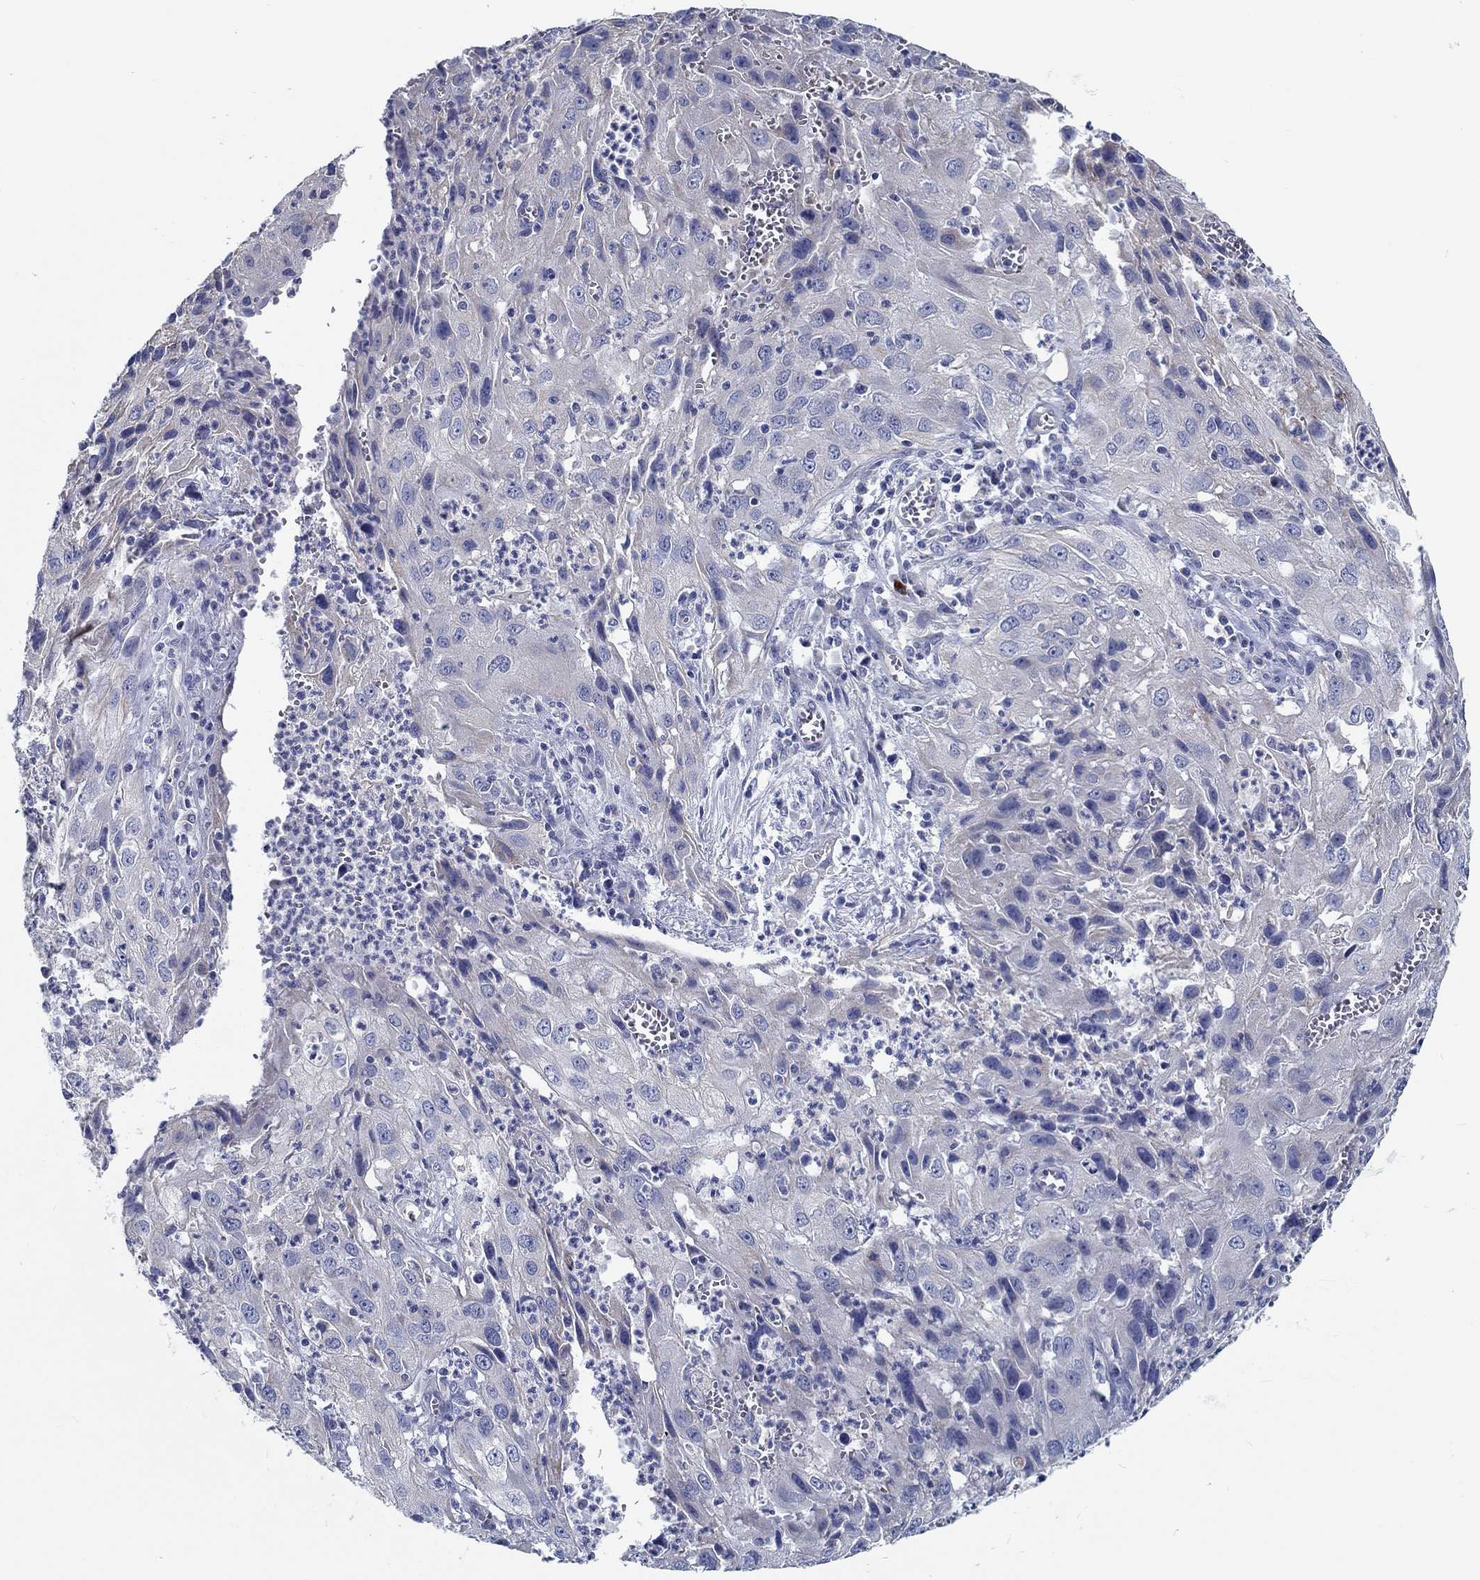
{"staining": {"intensity": "negative", "quantity": "none", "location": "none"}, "tissue": "cervical cancer", "cell_type": "Tumor cells", "image_type": "cancer", "snomed": [{"axis": "morphology", "description": "Squamous cell carcinoma, NOS"}, {"axis": "topography", "description": "Cervix"}], "caption": "Immunohistochemistry image of human cervical cancer (squamous cell carcinoma) stained for a protein (brown), which shows no staining in tumor cells.", "gene": "MYBPC1", "patient": {"sex": "female", "age": 32}}